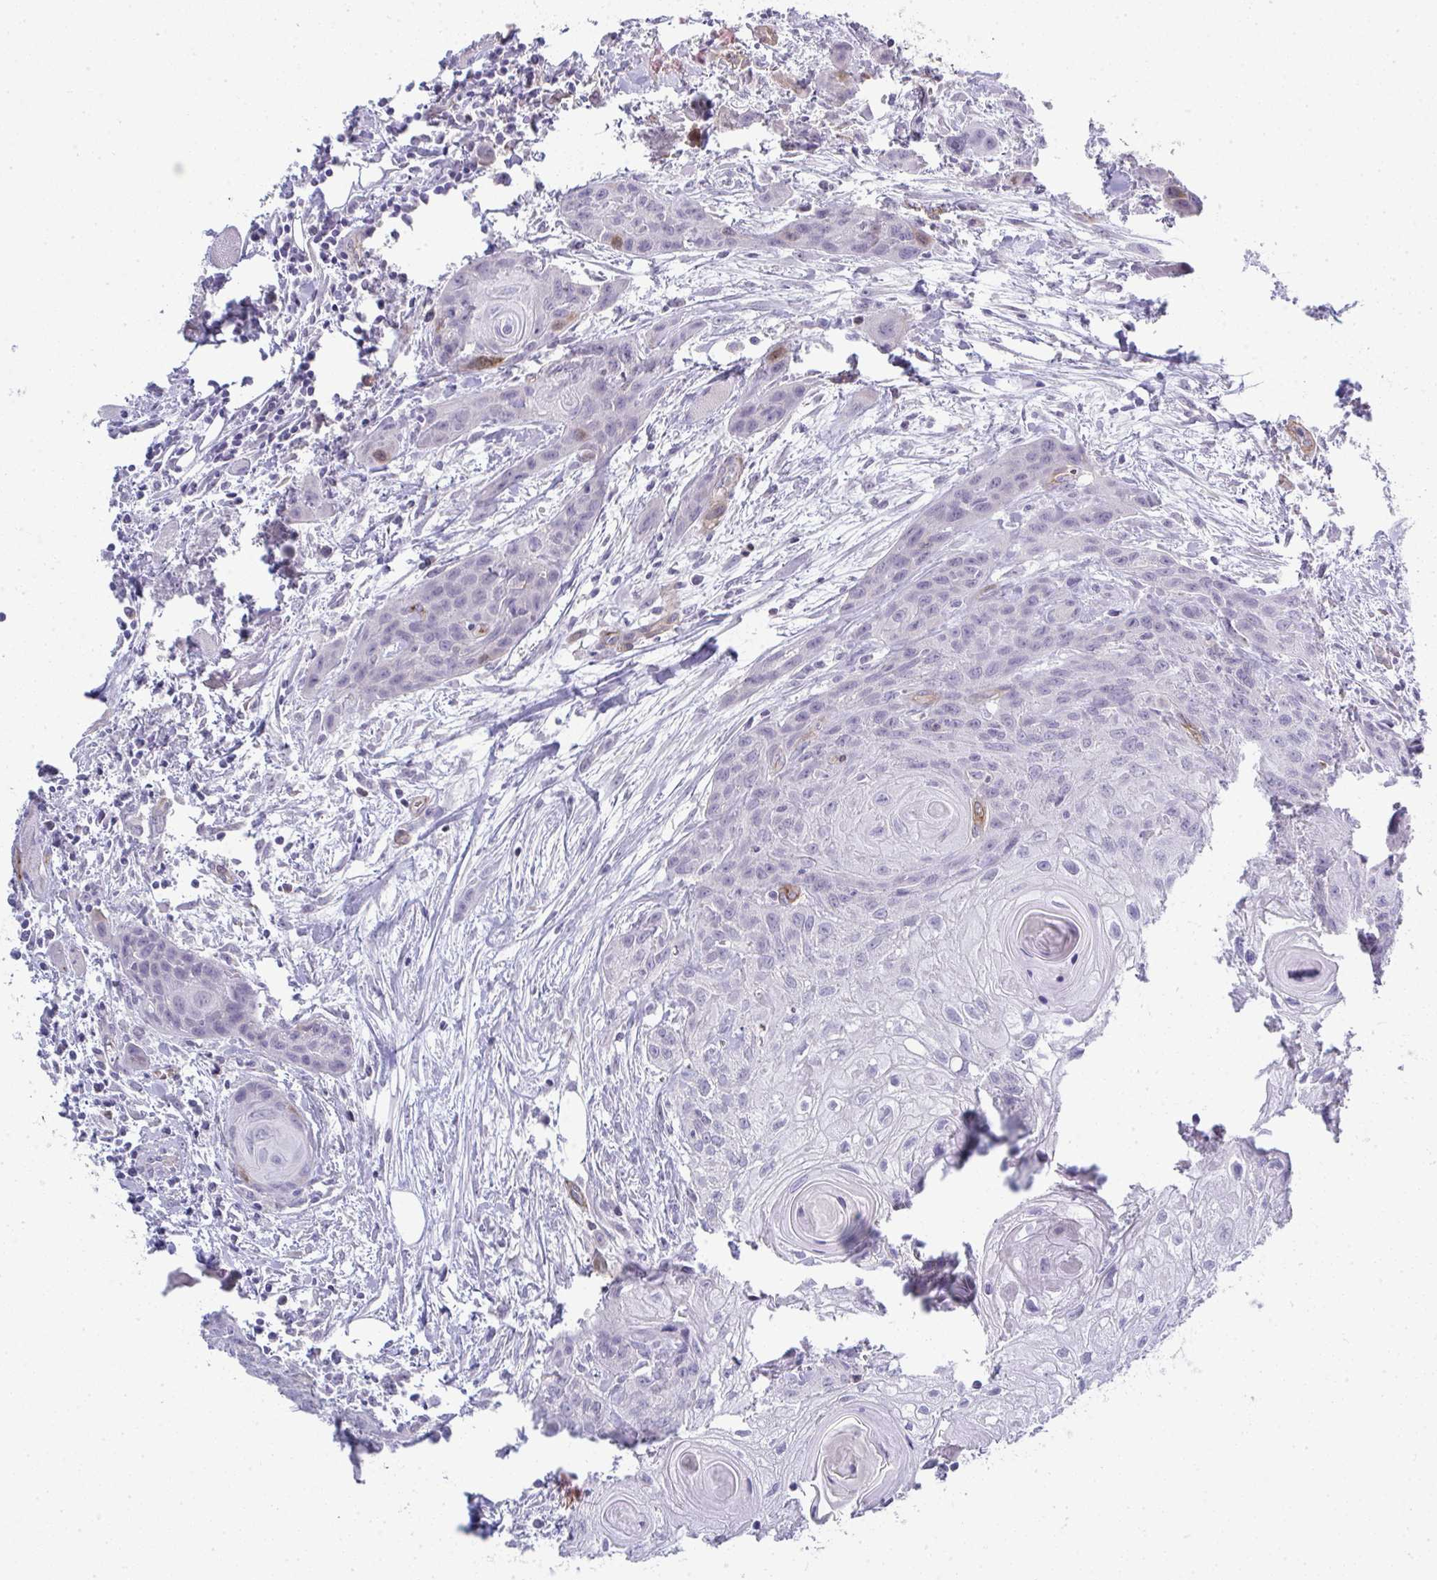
{"staining": {"intensity": "moderate", "quantity": "<25%", "location": "cytoplasmic/membranous,nuclear"}, "tissue": "head and neck cancer", "cell_type": "Tumor cells", "image_type": "cancer", "snomed": [{"axis": "morphology", "description": "Squamous cell carcinoma, NOS"}, {"axis": "topography", "description": "Oral tissue"}, {"axis": "topography", "description": "Head-Neck"}], "caption": "IHC (DAB) staining of head and neck cancer demonstrates moderate cytoplasmic/membranous and nuclear protein positivity in about <25% of tumor cells.", "gene": "UBE2S", "patient": {"sex": "male", "age": 58}}